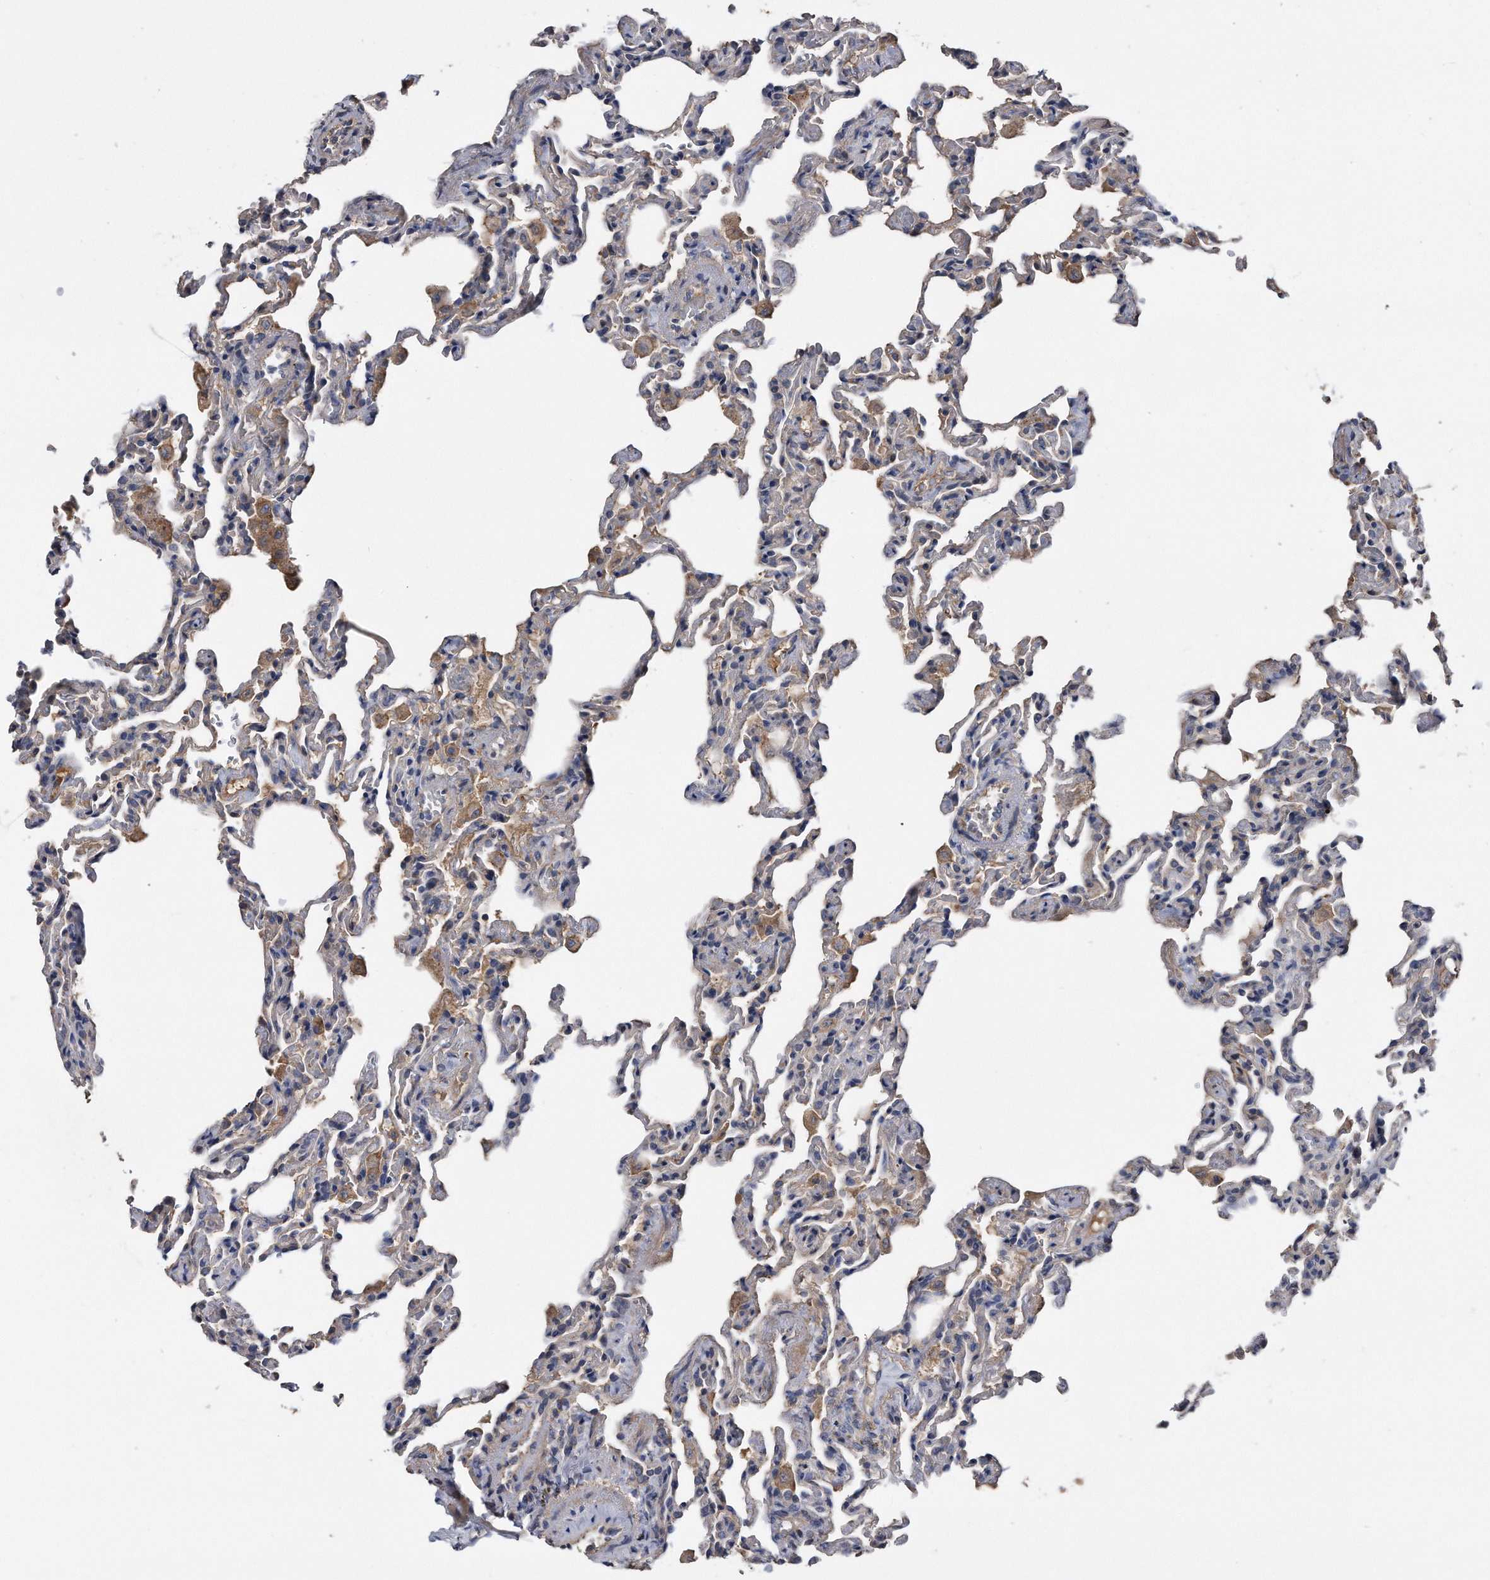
{"staining": {"intensity": "negative", "quantity": "none", "location": "none"}, "tissue": "lung", "cell_type": "Alveolar cells", "image_type": "normal", "snomed": [{"axis": "morphology", "description": "Normal tissue, NOS"}, {"axis": "topography", "description": "Lung"}], "caption": "DAB immunohistochemical staining of benign human lung displays no significant expression in alveolar cells. (Stains: DAB (3,3'-diaminobenzidine) IHC with hematoxylin counter stain, Microscopy: brightfield microscopy at high magnification).", "gene": "KCND3", "patient": {"sex": "male", "age": 20}}